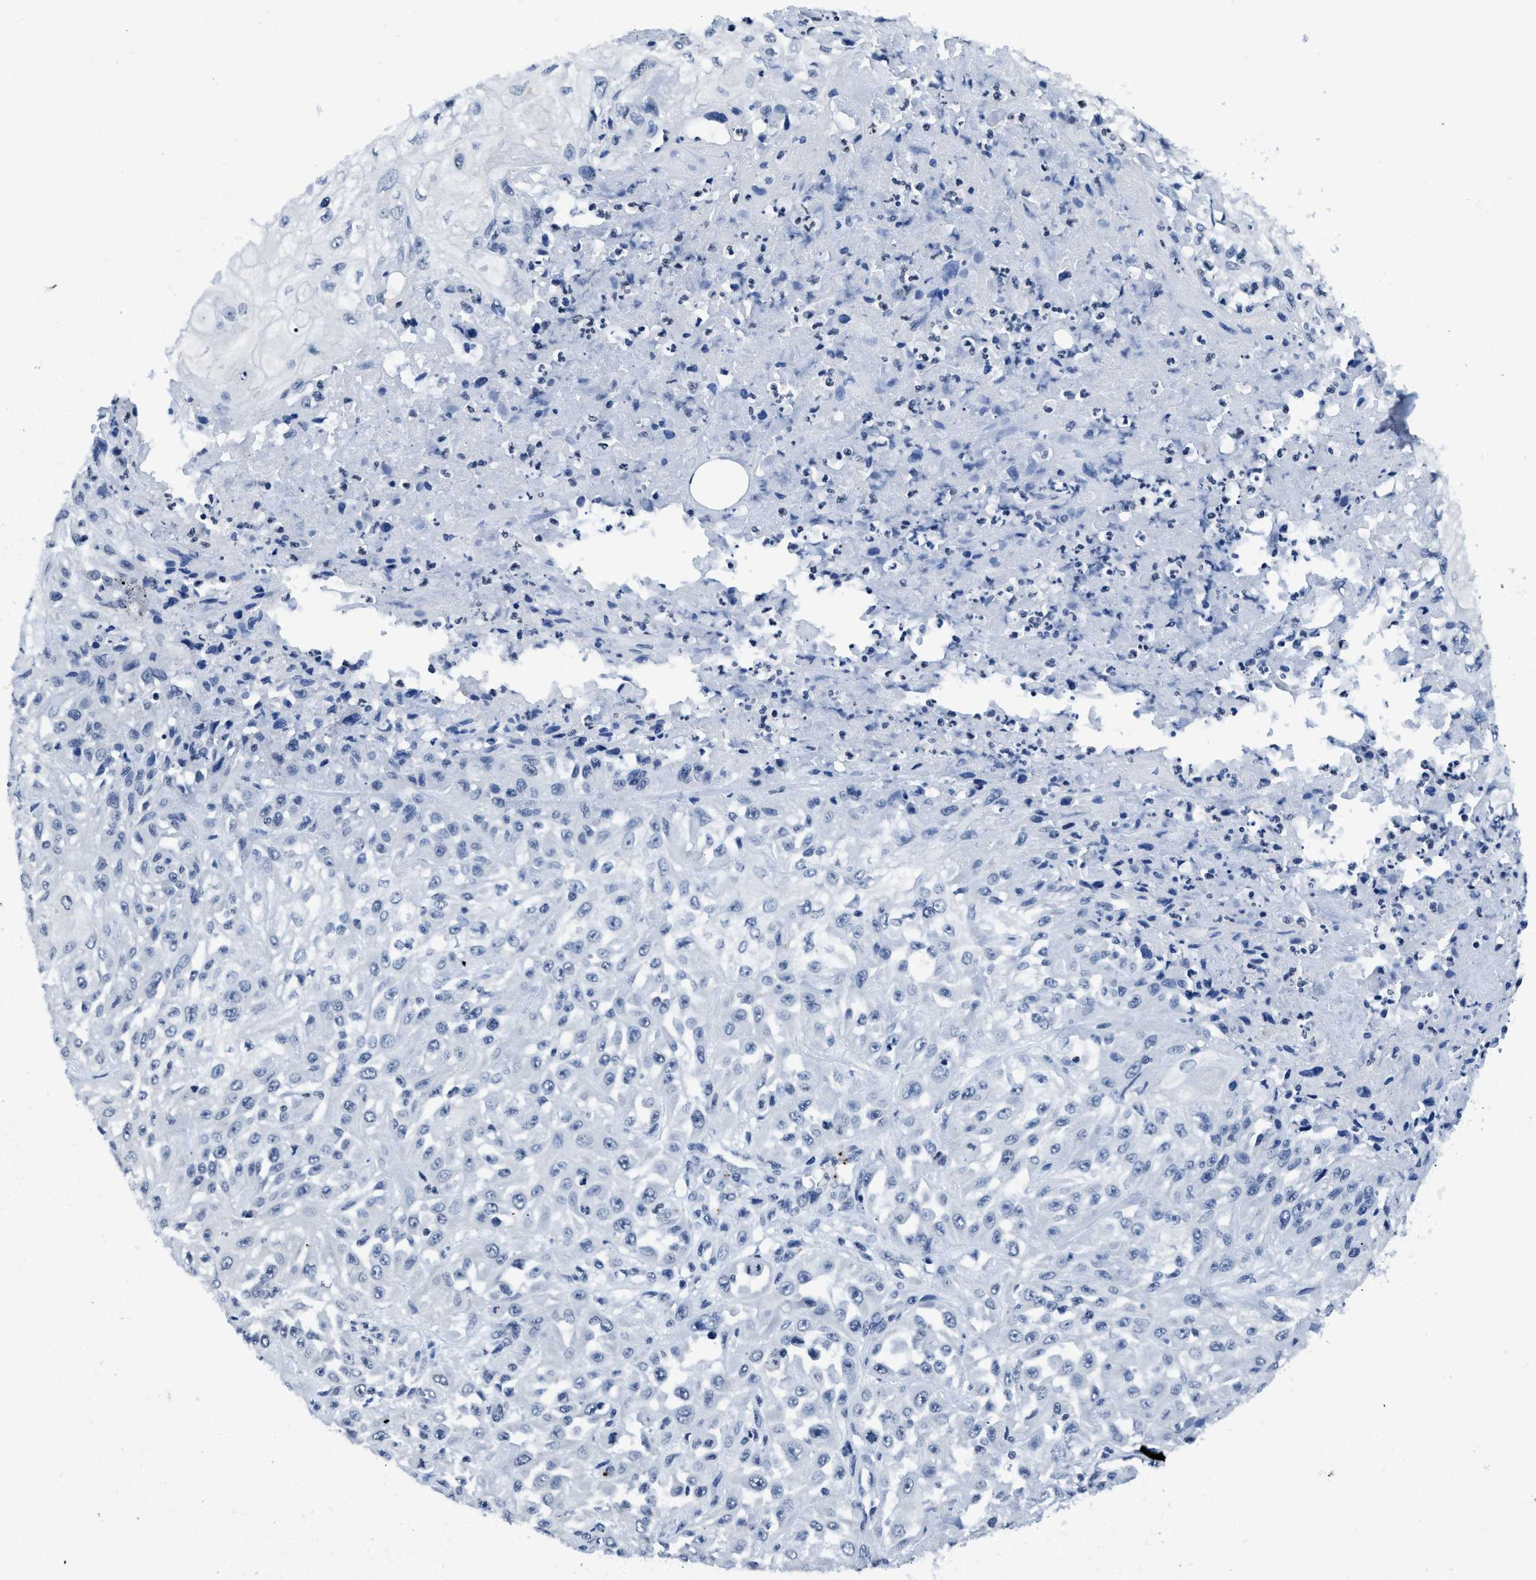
{"staining": {"intensity": "negative", "quantity": "none", "location": "none"}, "tissue": "skin cancer", "cell_type": "Tumor cells", "image_type": "cancer", "snomed": [{"axis": "morphology", "description": "Squamous cell carcinoma, NOS"}, {"axis": "morphology", "description": "Squamous cell carcinoma, metastatic, NOS"}, {"axis": "topography", "description": "Skin"}, {"axis": "topography", "description": "Lymph node"}], "caption": "Immunohistochemical staining of skin cancer reveals no significant expression in tumor cells.", "gene": "ITGA2B", "patient": {"sex": "male", "age": 75}}